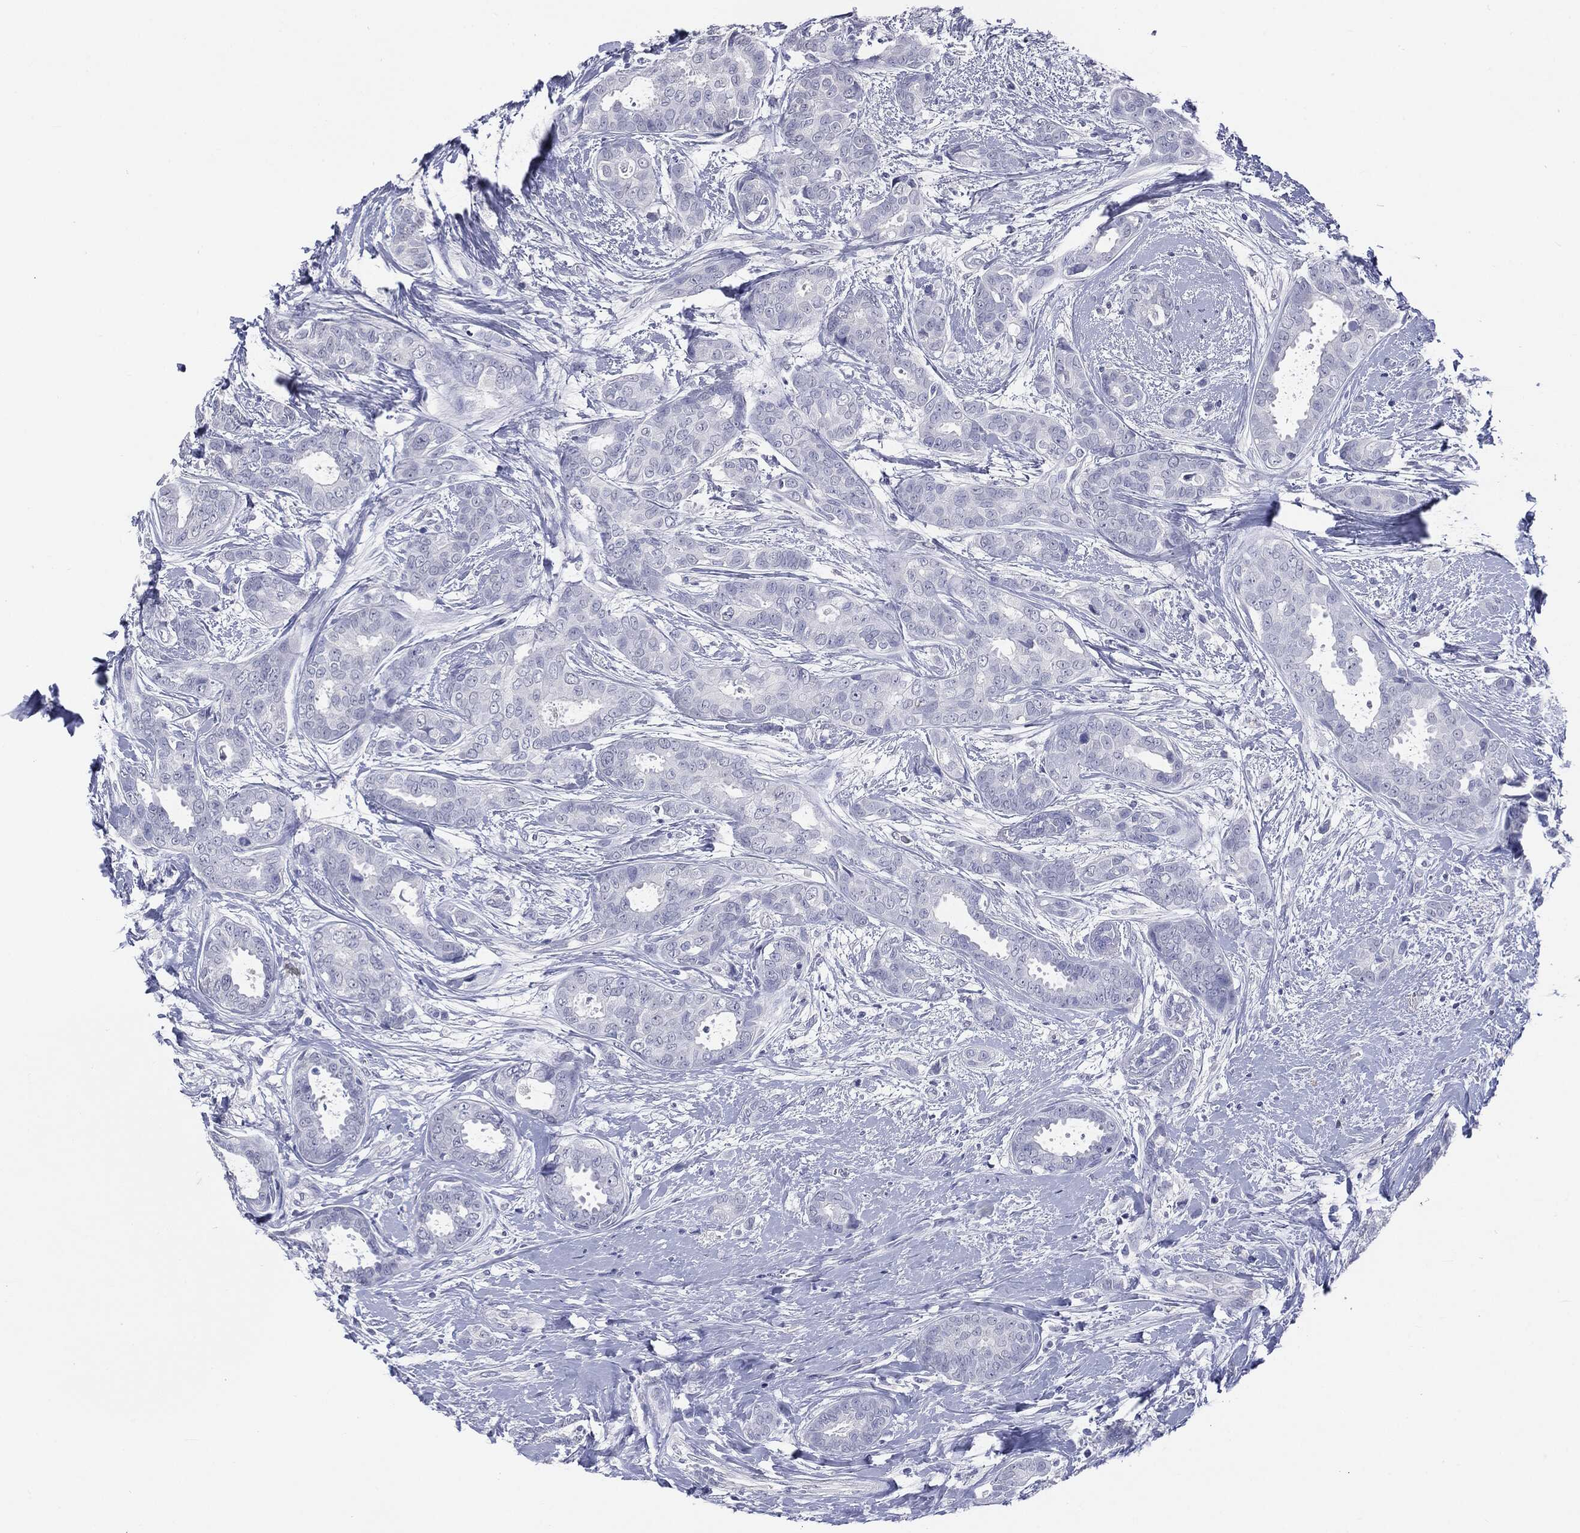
{"staining": {"intensity": "negative", "quantity": "none", "location": "none"}, "tissue": "breast cancer", "cell_type": "Tumor cells", "image_type": "cancer", "snomed": [{"axis": "morphology", "description": "Duct carcinoma"}, {"axis": "topography", "description": "Breast"}], "caption": "This is an immunohistochemistry micrograph of human breast infiltrating ductal carcinoma. There is no positivity in tumor cells.", "gene": "TSHB", "patient": {"sex": "female", "age": 45}}